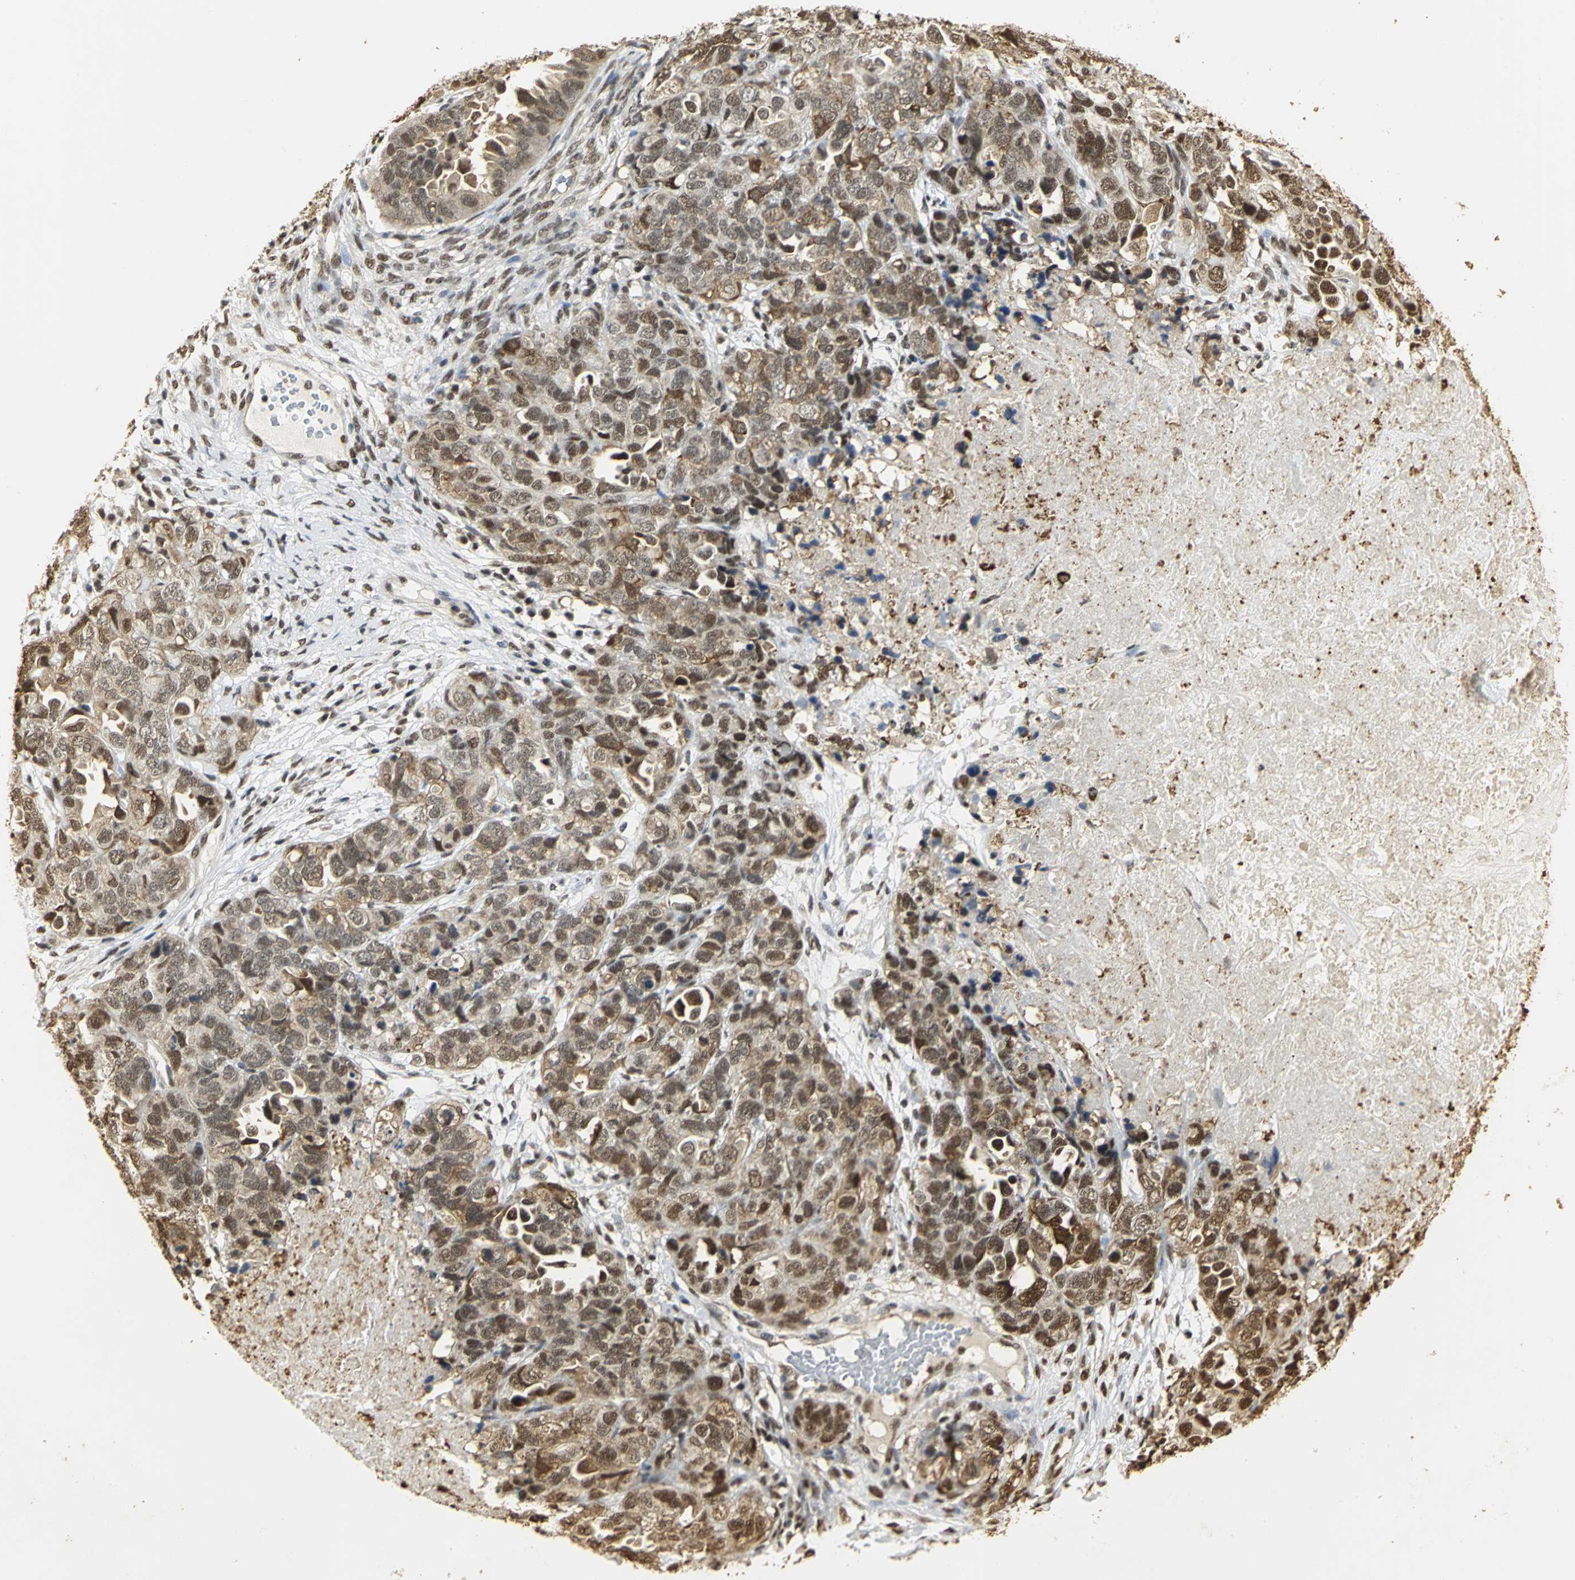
{"staining": {"intensity": "moderate", "quantity": ">75%", "location": "cytoplasmic/membranous,nuclear"}, "tissue": "ovarian cancer", "cell_type": "Tumor cells", "image_type": "cancer", "snomed": [{"axis": "morphology", "description": "Cystadenocarcinoma, serous, NOS"}, {"axis": "topography", "description": "Ovary"}], "caption": "Immunohistochemical staining of serous cystadenocarcinoma (ovarian) reveals medium levels of moderate cytoplasmic/membranous and nuclear staining in approximately >75% of tumor cells.", "gene": "SET", "patient": {"sex": "female", "age": 82}}